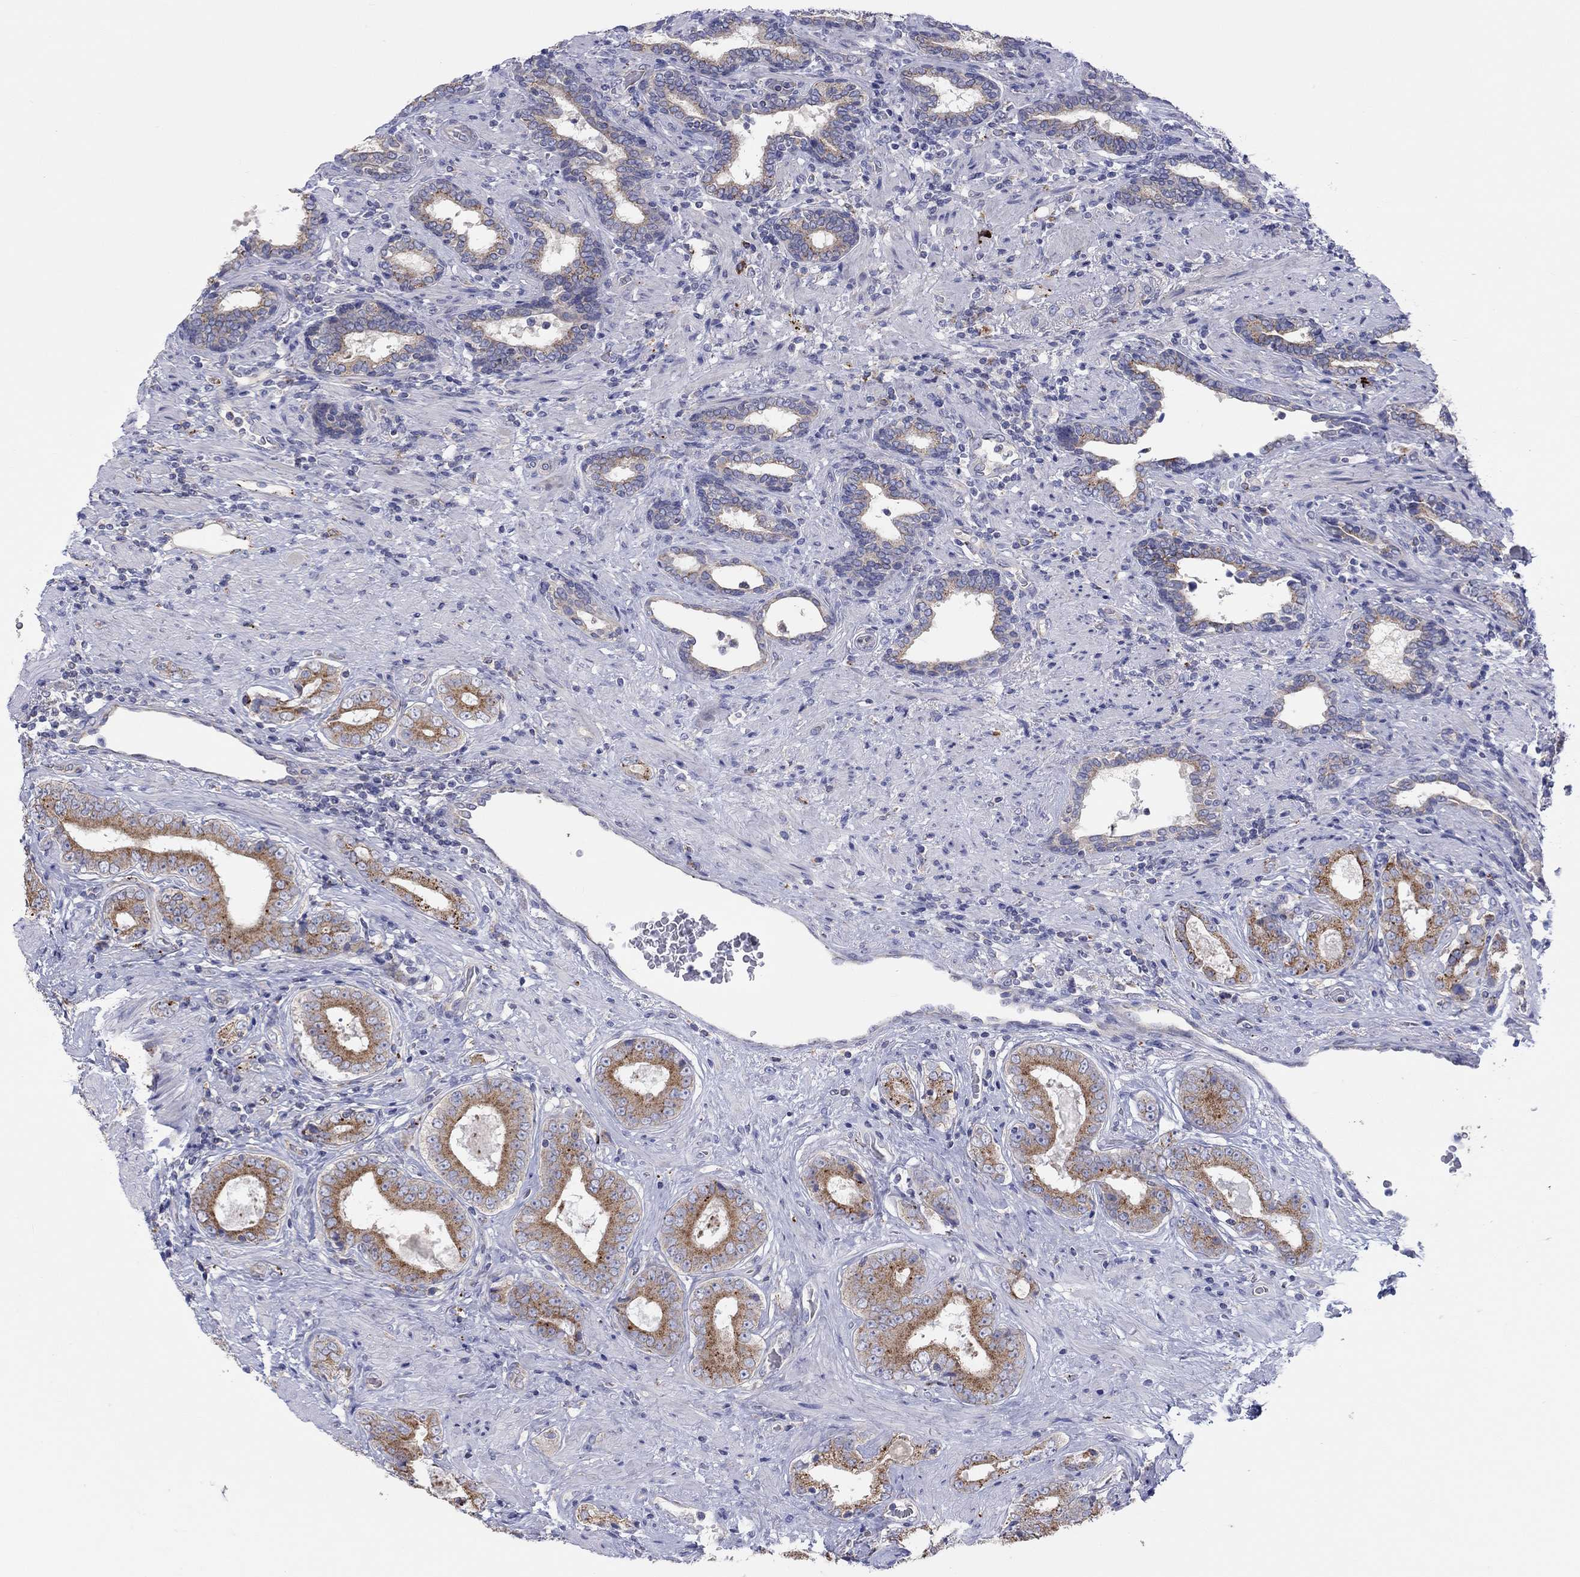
{"staining": {"intensity": "strong", "quantity": ">75%", "location": "cytoplasmic/membranous"}, "tissue": "prostate cancer", "cell_type": "Tumor cells", "image_type": "cancer", "snomed": [{"axis": "morphology", "description": "Adenocarcinoma, Low grade"}, {"axis": "topography", "description": "Prostate and seminal vesicle, NOS"}], "caption": "Immunohistochemical staining of prostate cancer displays high levels of strong cytoplasmic/membranous protein positivity in approximately >75% of tumor cells.", "gene": "BCO2", "patient": {"sex": "male", "age": 61}}